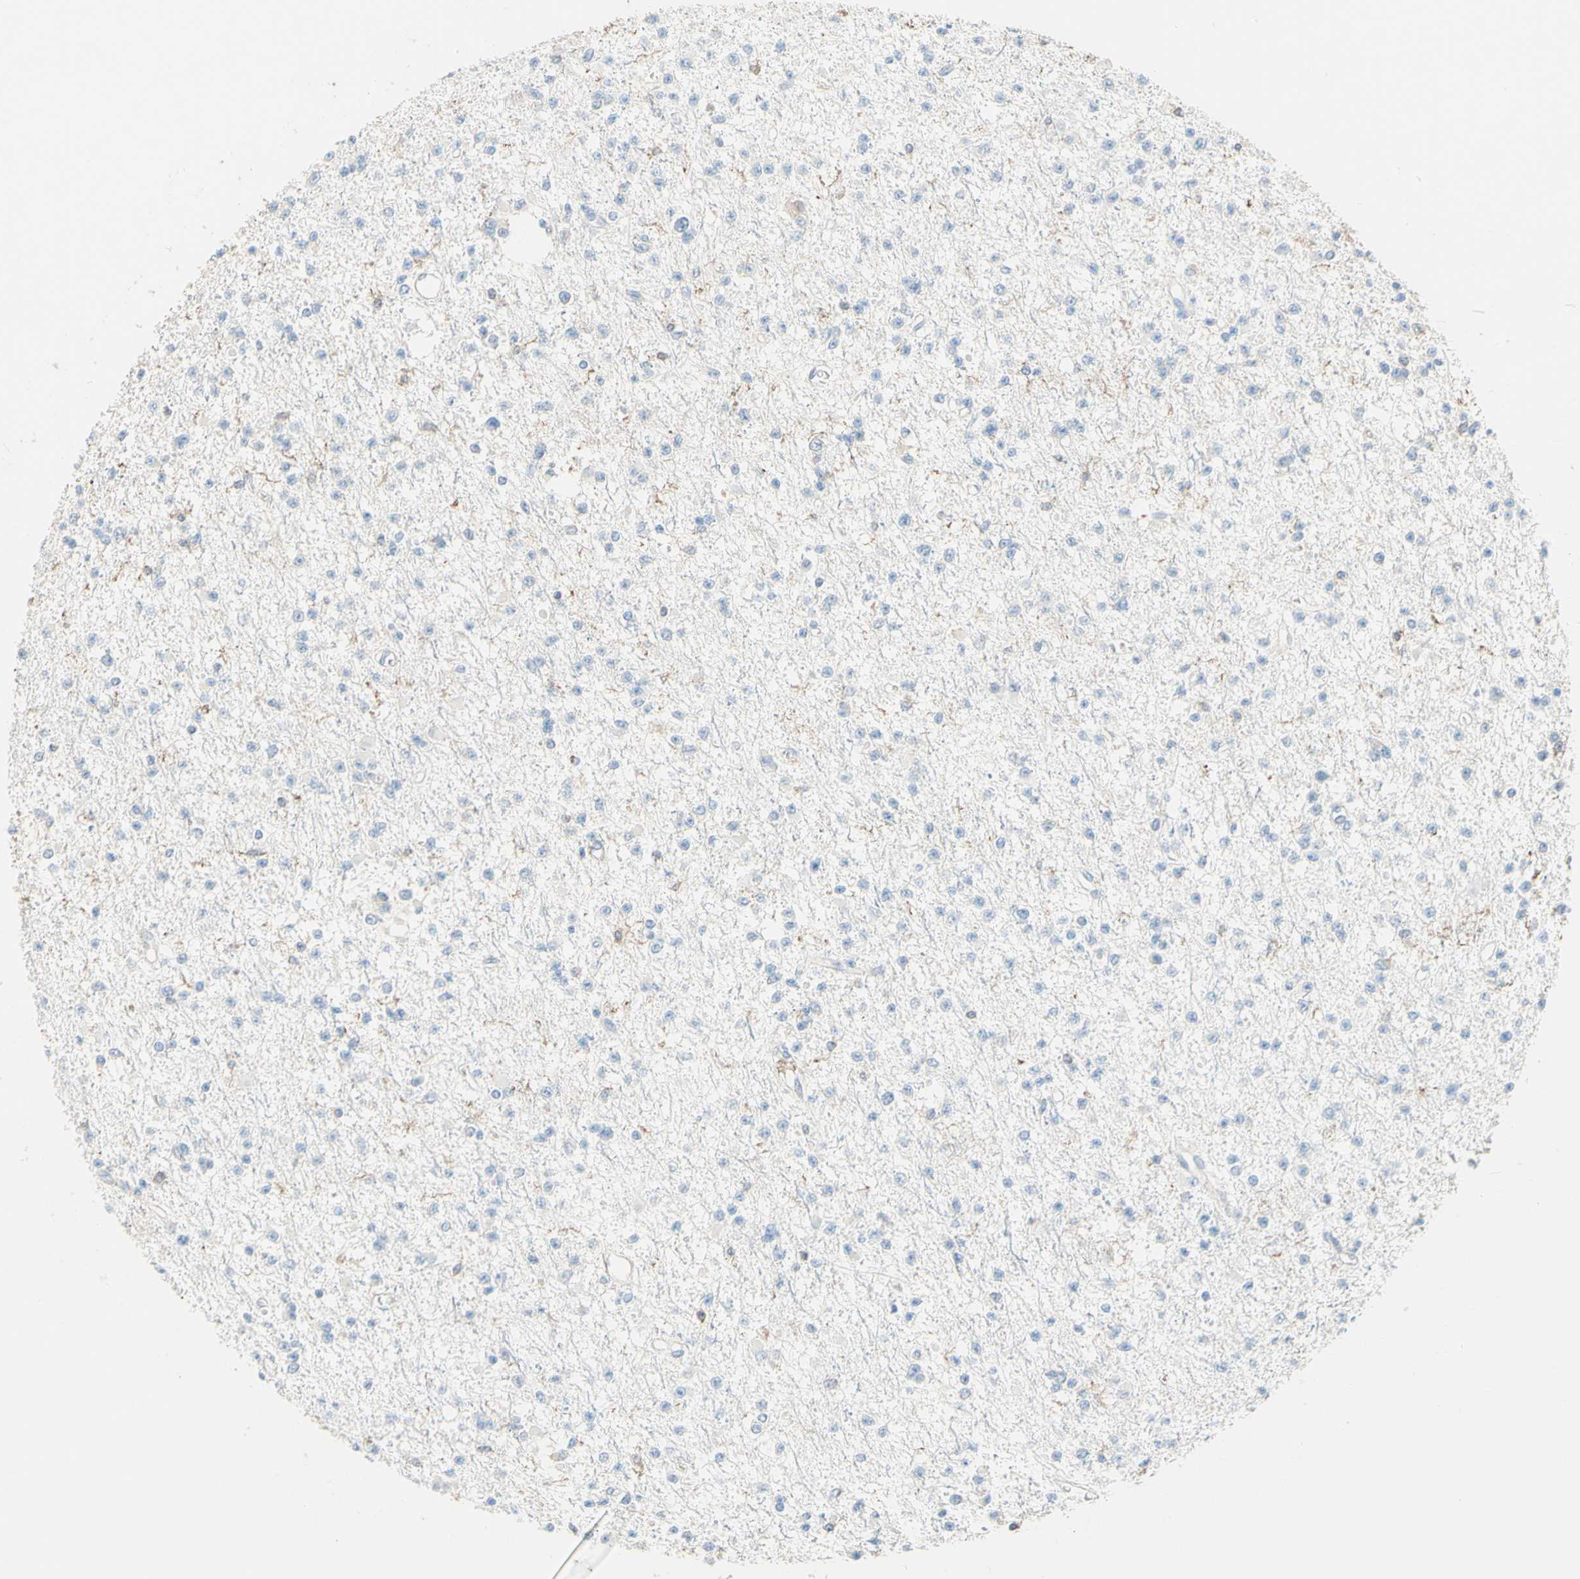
{"staining": {"intensity": "negative", "quantity": "none", "location": "none"}, "tissue": "glioma", "cell_type": "Tumor cells", "image_type": "cancer", "snomed": [{"axis": "morphology", "description": "Glioma, malignant, Low grade"}, {"axis": "topography", "description": "Brain"}], "caption": "Immunohistochemistry (IHC) of glioma exhibits no positivity in tumor cells.", "gene": "SEMA4C", "patient": {"sex": "female", "age": 22}}